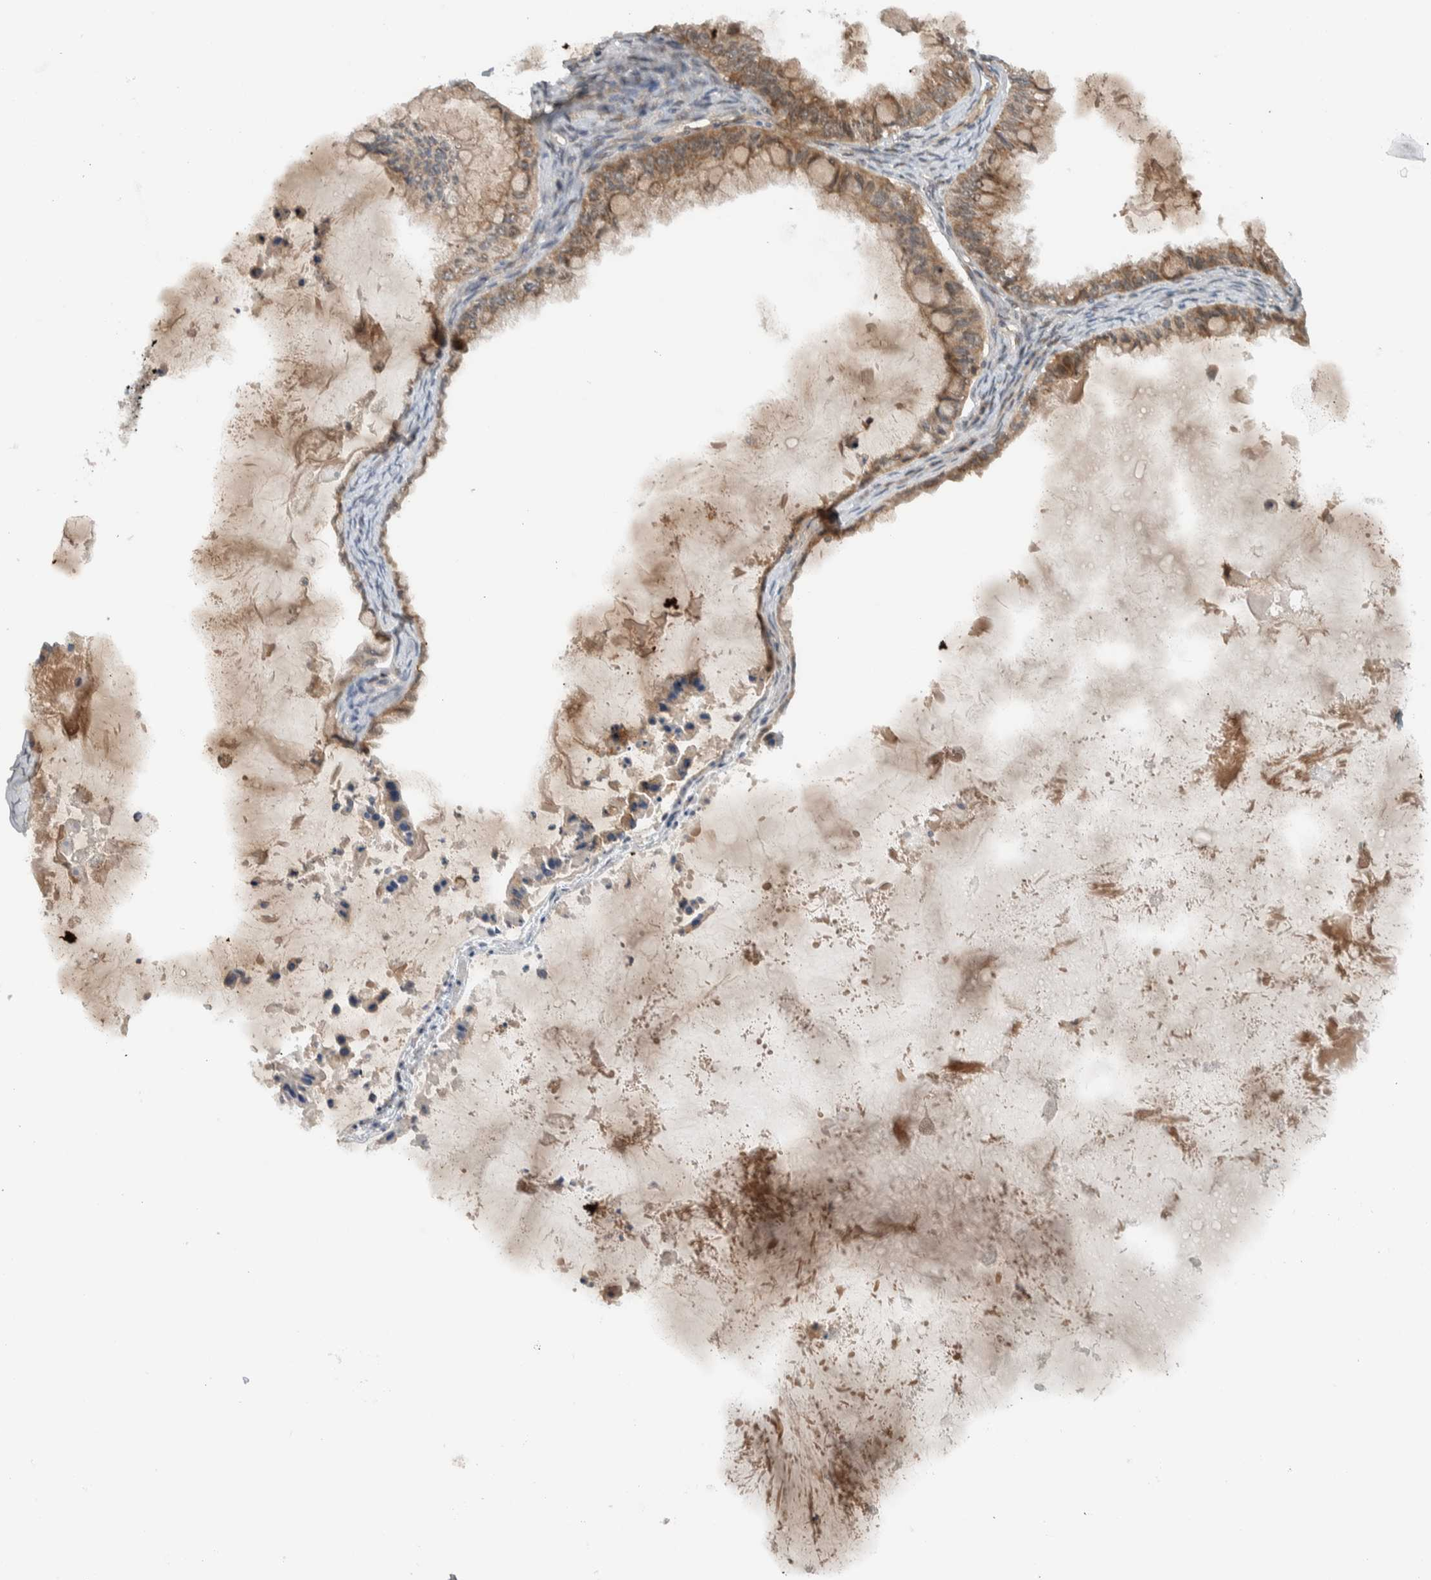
{"staining": {"intensity": "weak", "quantity": ">75%", "location": "cytoplasmic/membranous"}, "tissue": "ovarian cancer", "cell_type": "Tumor cells", "image_type": "cancer", "snomed": [{"axis": "morphology", "description": "Cystadenocarcinoma, mucinous, NOS"}, {"axis": "topography", "description": "Ovary"}], "caption": "Immunohistochemical staining of ovarian mucinous cystadenocarcinoma demonstrates weak cytoplasmic/membranous protein positivity in approximately >75% of tumor cells.", "gene": "KLHL6", "patient": {"sex": "female", "age": 80}}